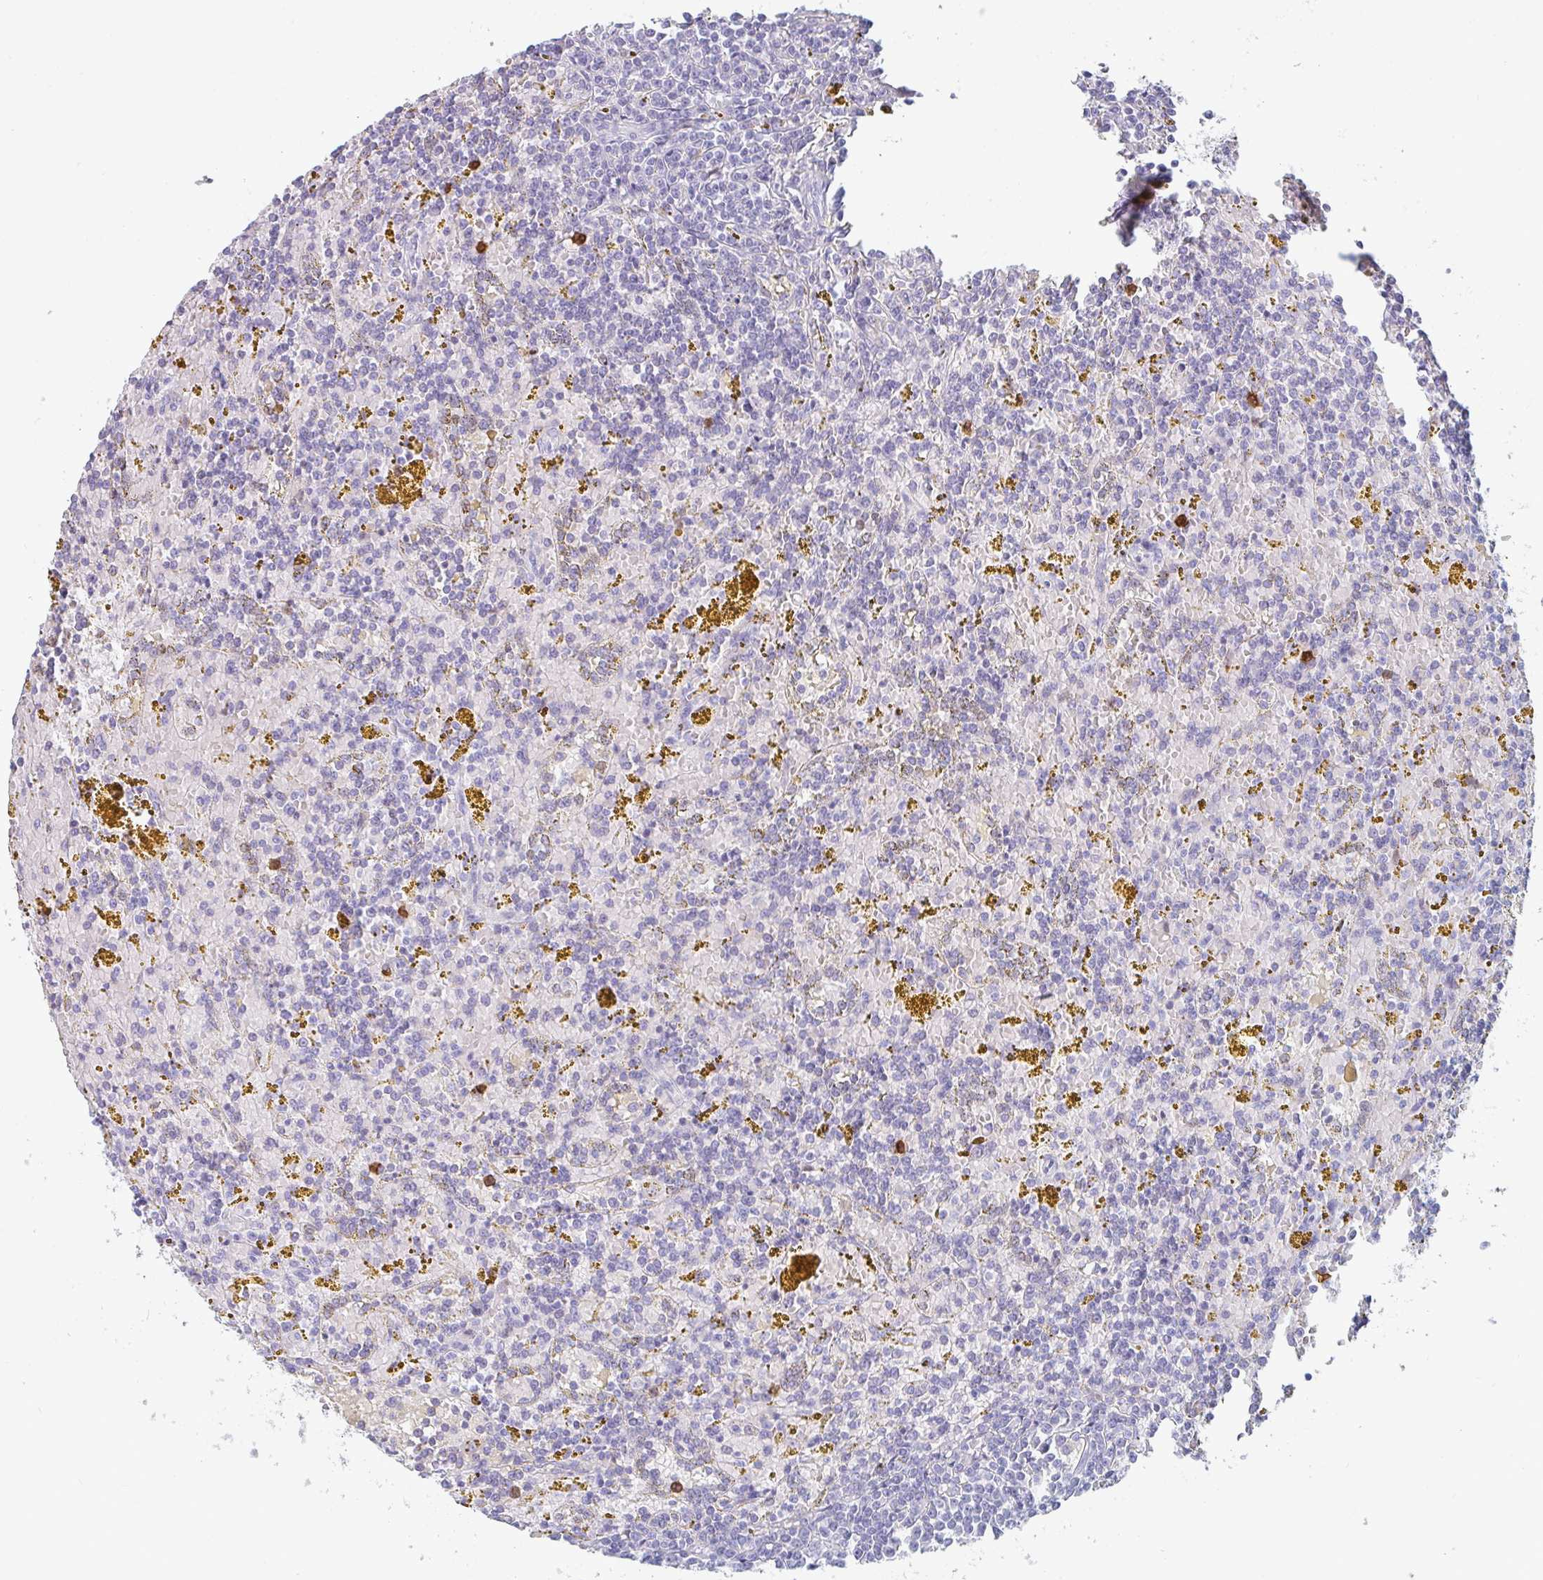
{"staining": {"intensity": "negative", "quantity": "none", "location": "none"}, "tissue": "lymphoma", "cell_type": "Tumor cells", "image_type": "cancer", "snomed": [{"axis": "morphology", "description": "Malignant lymphoma, non-Hodgkin's type, Low grade"}, {"axis": "topography", "description": "Spleen"}, {"axis": "topography", "description": "Lymph node"}], "caption": "This is a histopathology image of immunohistochemistry (IHC) staining of lymphoma, which shows no positivity in tumor cells.", "gene": "RUBCN", "patient": {"sex": "female", "age": 66}}